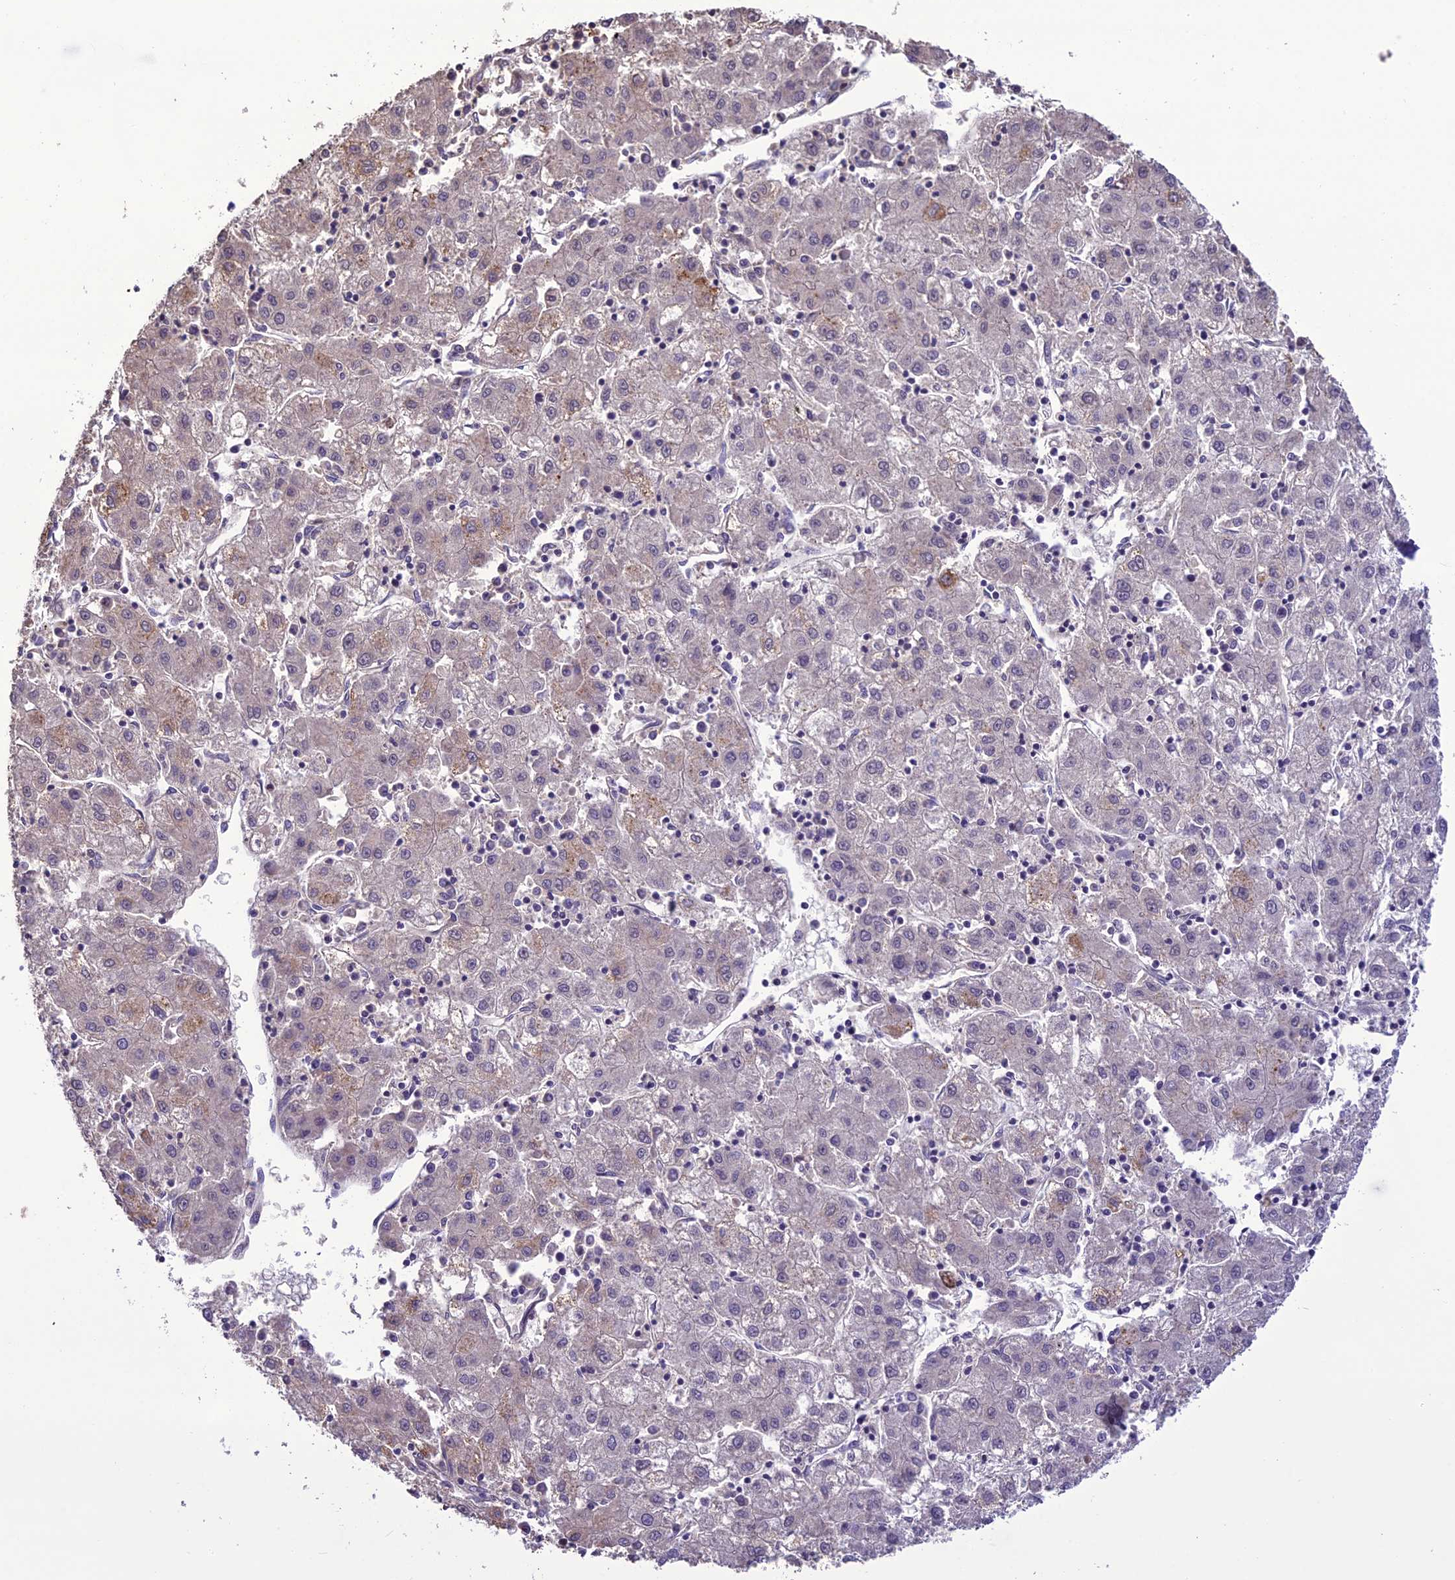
{"staining": {"intensity": "weak", "quantity": "<25%", "location": "cytoplasmic/membranous"}, "tissue": "liver cancer", "cell_type": "Tumor cells", "image_type": "cancer", "snomed": [{"axis": "morphology", "description": "Carcinoma, Hepatocellular, NOS"}, {"axis": "topography", "description": "Liver"}], "caption": "Human liver cancer stained for a protein using IHC reveals no expression in tumor cells.", "gene": "TBC1D24", "patient": {"sex": "male", "age": 72}}